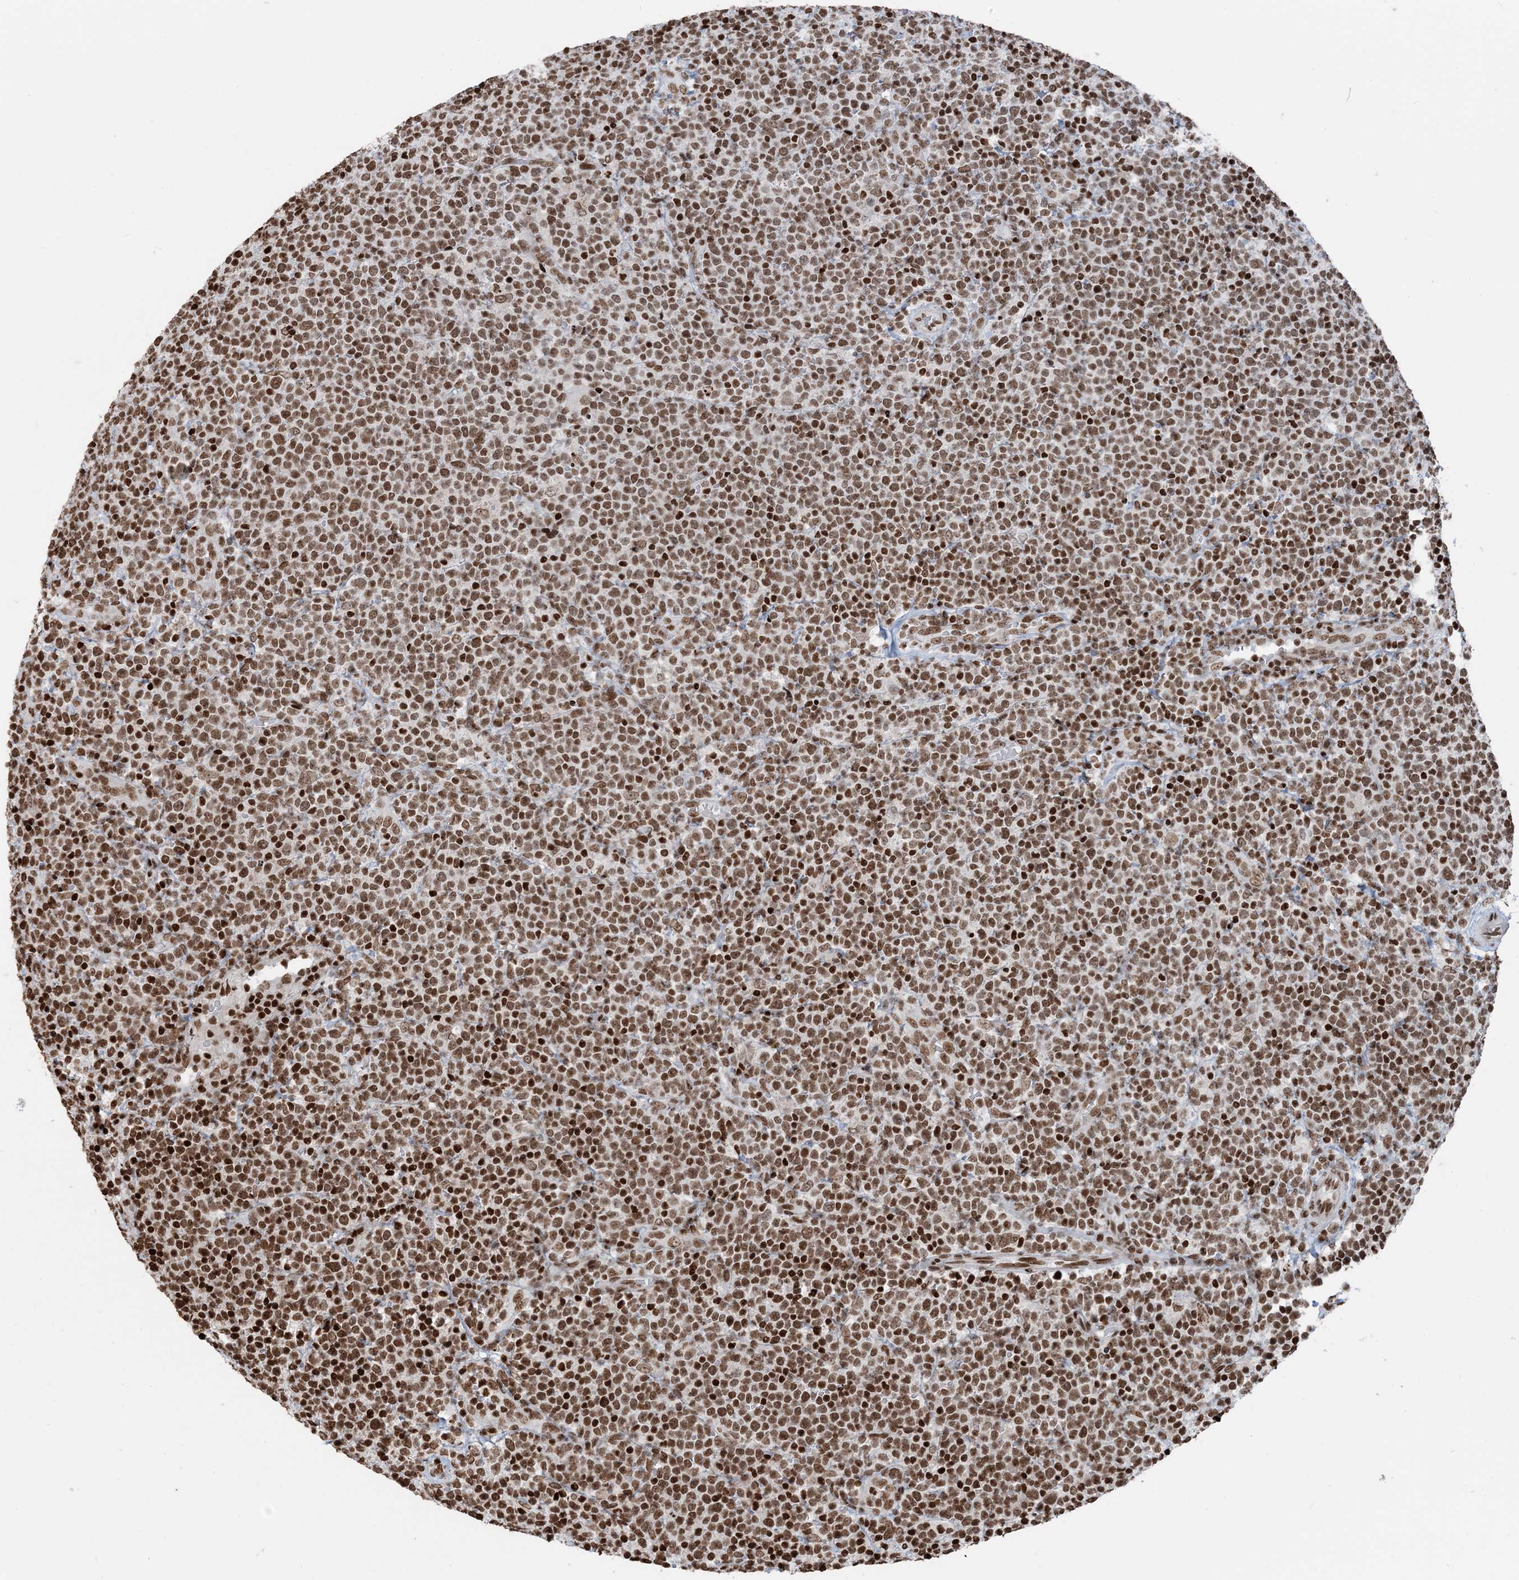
{"staining": {"intensity": "moderate", "quantity": ">75%", "location": "nuclear"}, "tissue": "lymphoma", "cell_type": "Tumor cells", "image_type": "cancer", "snomed": [{"axis": "morphology", "description": "Malignant lymphoma, non-Hodgkin's type, High grade"}, {"axis": "topography", "description": "Lymph node"}], "caption": "Immunohistochemical staining of human lymphoma exhibits medium levels of moderate nuclear protein staining in about >75% of tumor cells.", "gene": "H3-3B", "patient": {"sex": "male", "age": 61}}